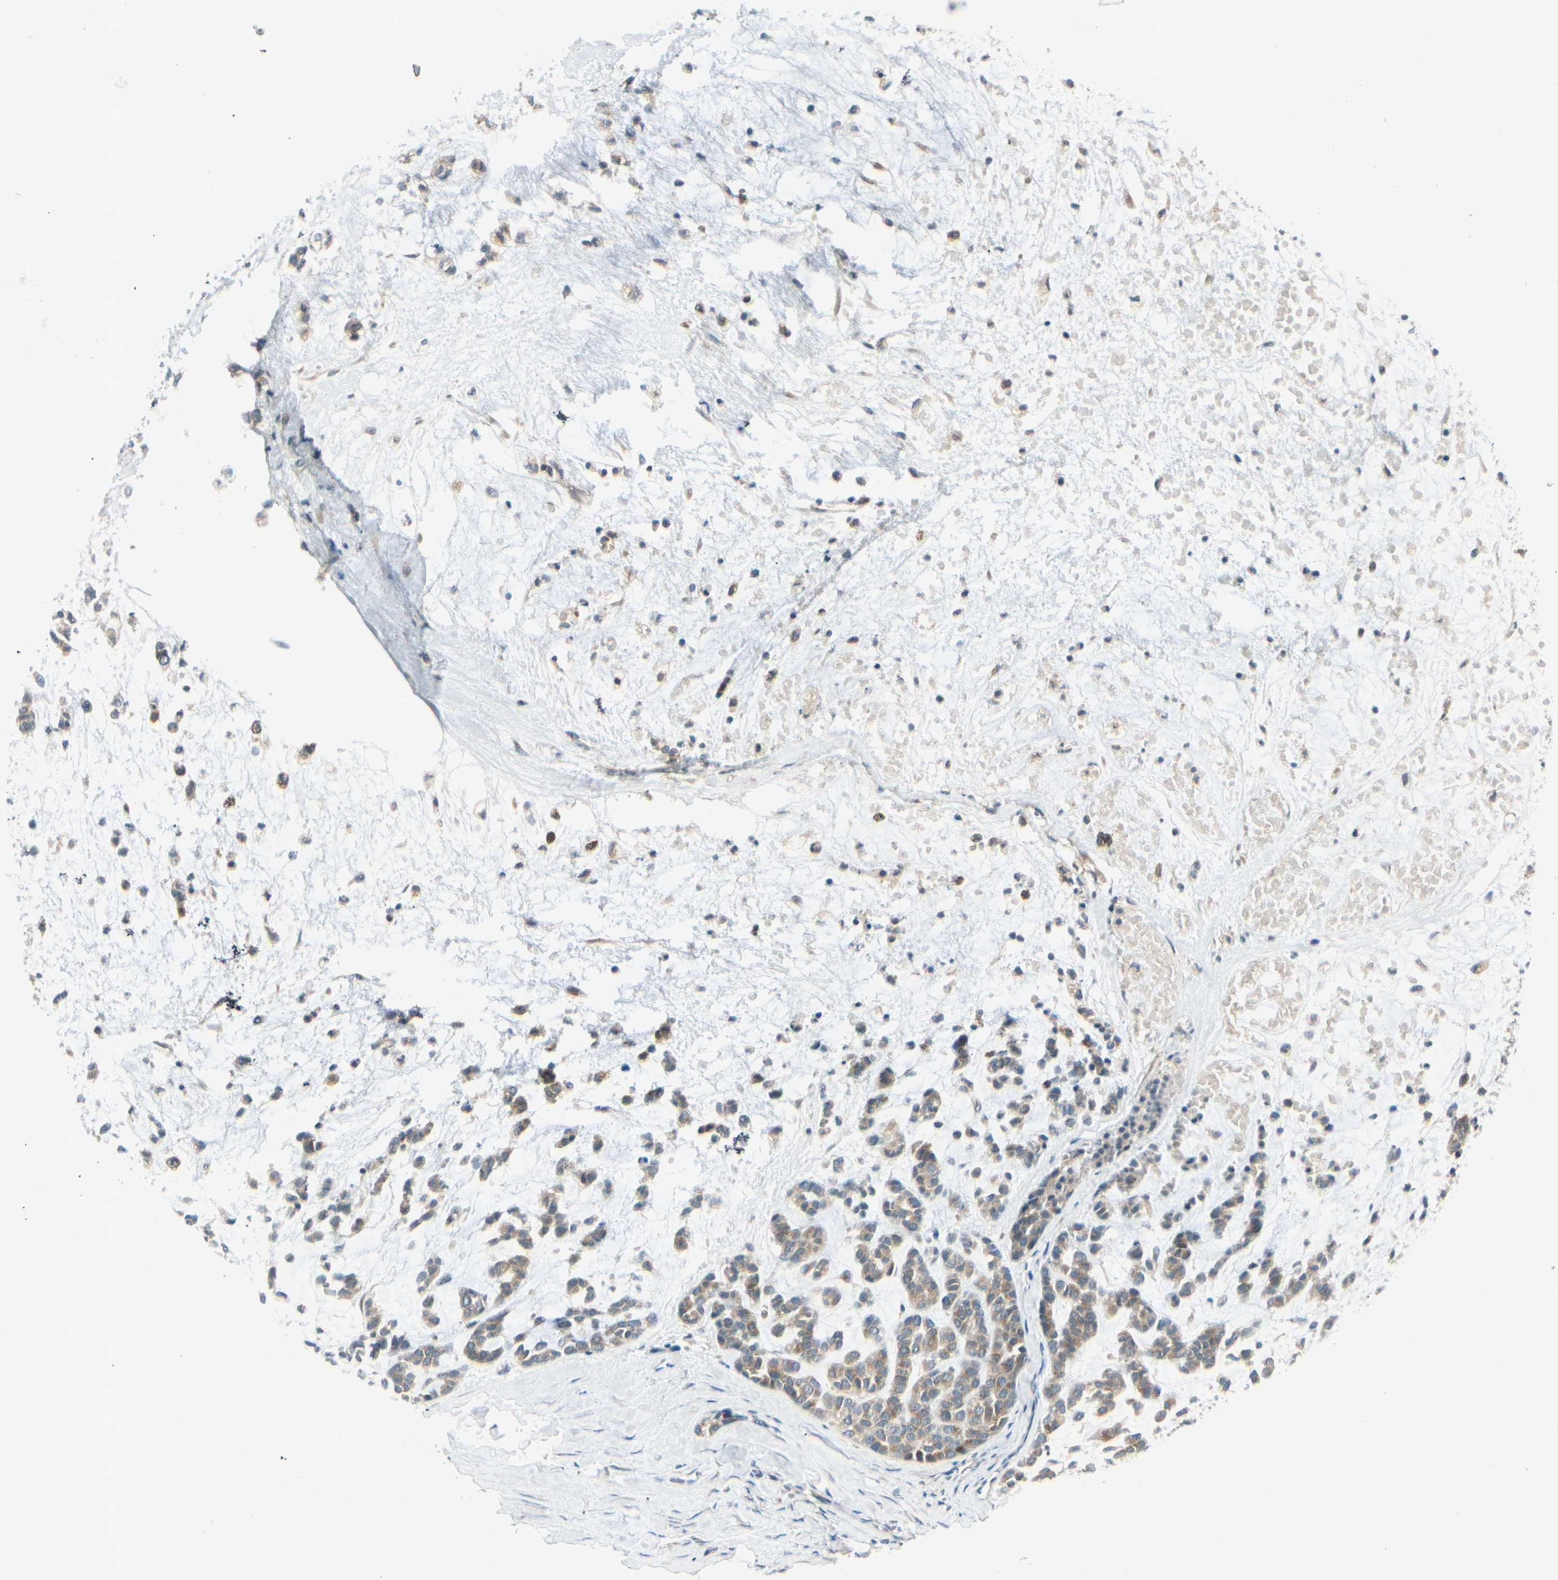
{"staining": {"intensity": "moderate", "quantity": ">75%", "location": "cytoplasmic/membranous"}, "tissue": "head and neck cancer", "cell_type": "Tumor cells", "image_type": "cancer", "snomed": [{"axis": "morphology", "description": "Adenocarcinoma, NOS"}, {"axis": "morphology", "description": "Adenoma, NOS"}, {"axis": "topography", "description": "Head-Neck"}], "caption": "The immunohistochemical stain labels moderate cytoplasmic/membranous expression in tumor cells of head and neck cancer tissue.", "gene": "BNIP1", "patient": {"sex": "female", "age": 55}}